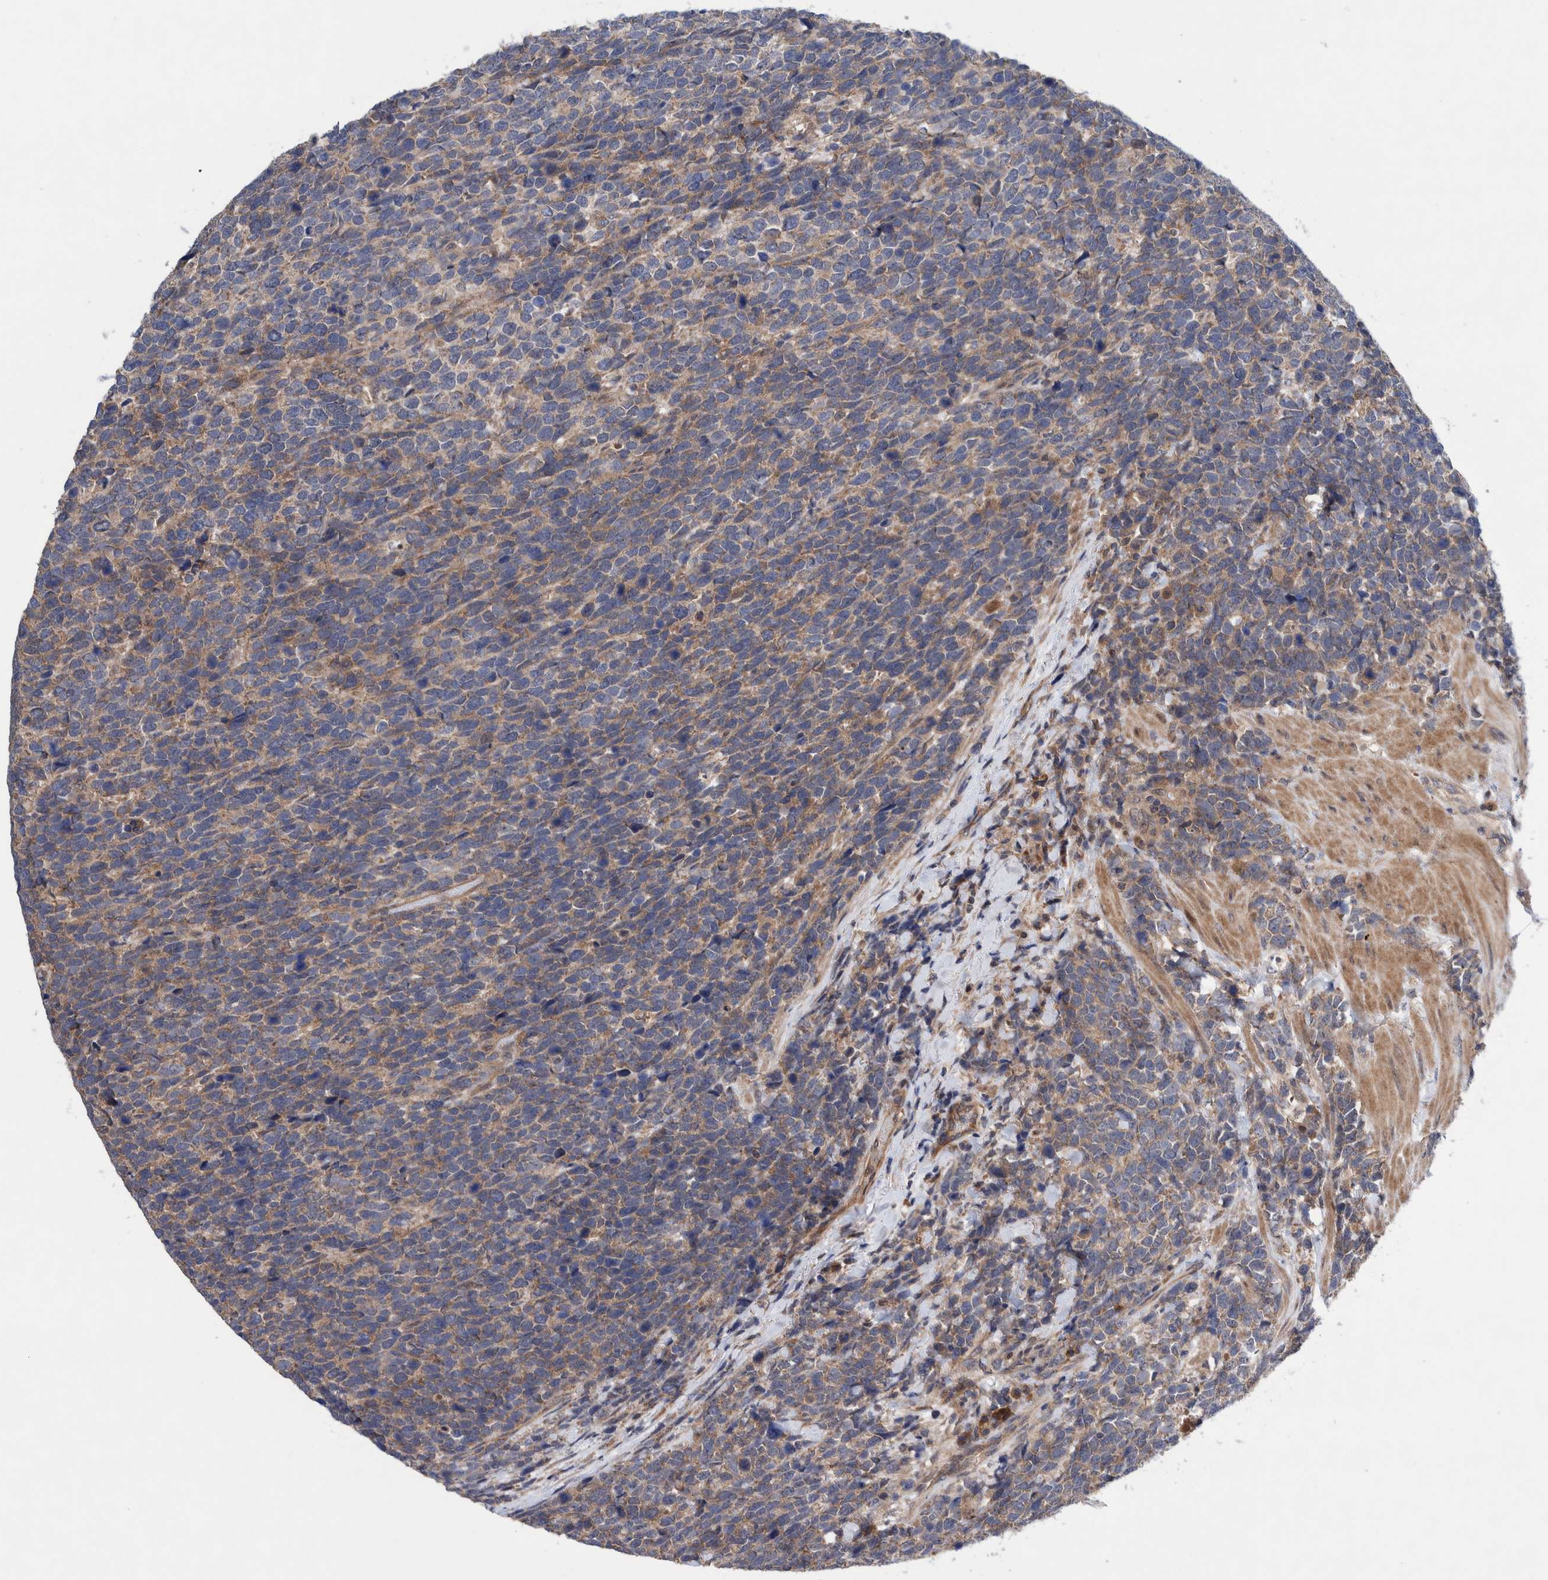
{"staining": {"intensity": "weak", "quantity": ">75%", "location": "cytoplasmic/membranous"}, "tissue": "urothelial cancer", "cell_type": "Tumor cells", "image_type": "cancer", "snomed": [{"axis": "morphology", "description": "Urothelial carcinoma, High grade"}, {"axis": "topography", "description": "Urinary bladder"}], "caption": "The histopathology image shows a brown stain indicating the presence of a protein in the cytoplasmic/membranous of tumor cells in urothelial cancer.", "gene": "PIK3R6", "patient": {"sex": "female", "age": 82}}